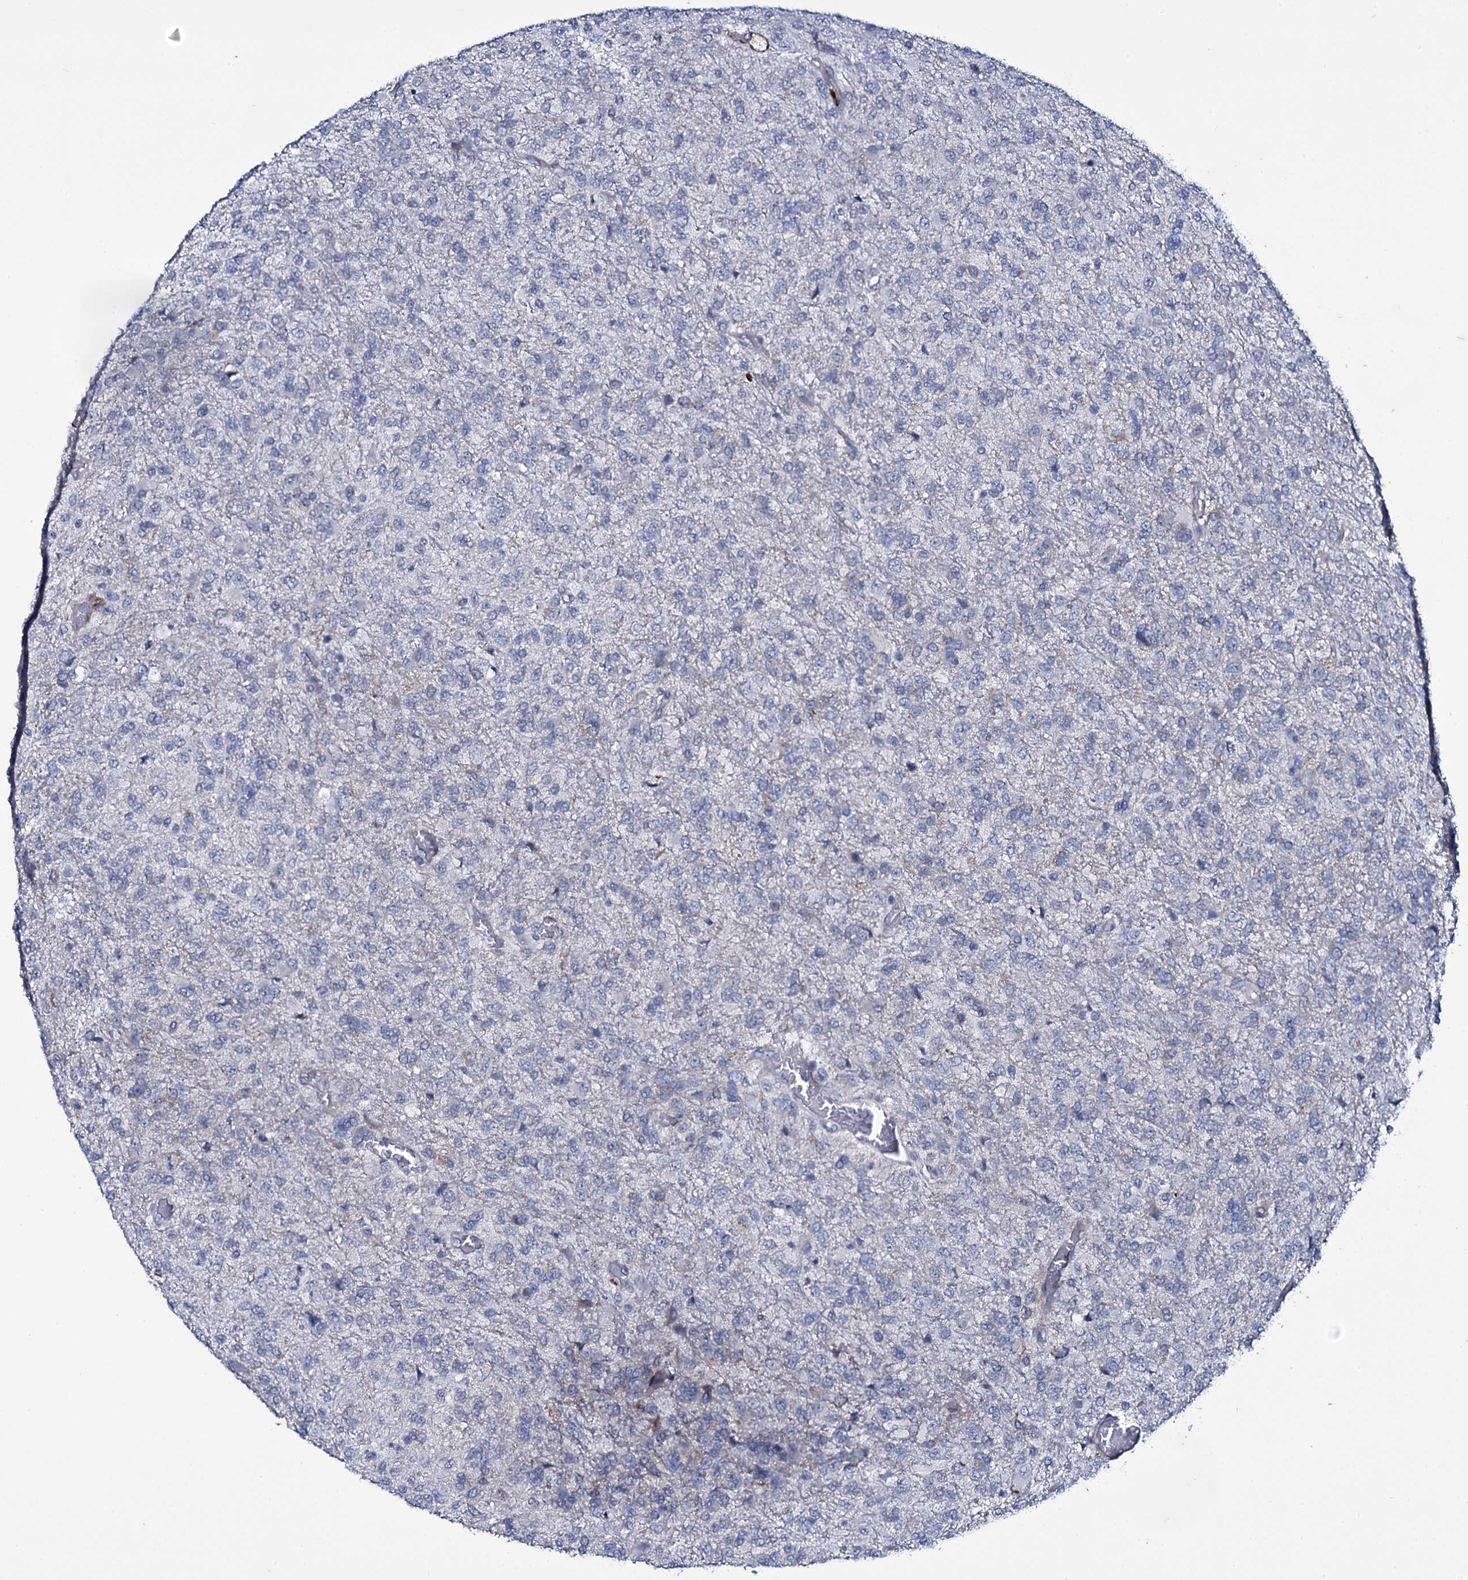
{"staining": {"intensity": "negative", "quantity": "none", "location": "none"}, "tissue": "glioma", "cell_type": "Tumor cells", "image_type": "cancer", "snomed": [{"axis": "morphology", "description": "Glioma, malignant, High grade"}, {"axis": "topography", "description": "Brain"}], "caption": "This photomicrograph is of malignant glioma (high-grade) stained with immunohistochemistry (IHC) to label a protein in brown with the nuclei are counter-stained blue. There is no positivity in tumor cells.", "gene": "VAMP8", "patient": {"sex": "female", "age": 74}}